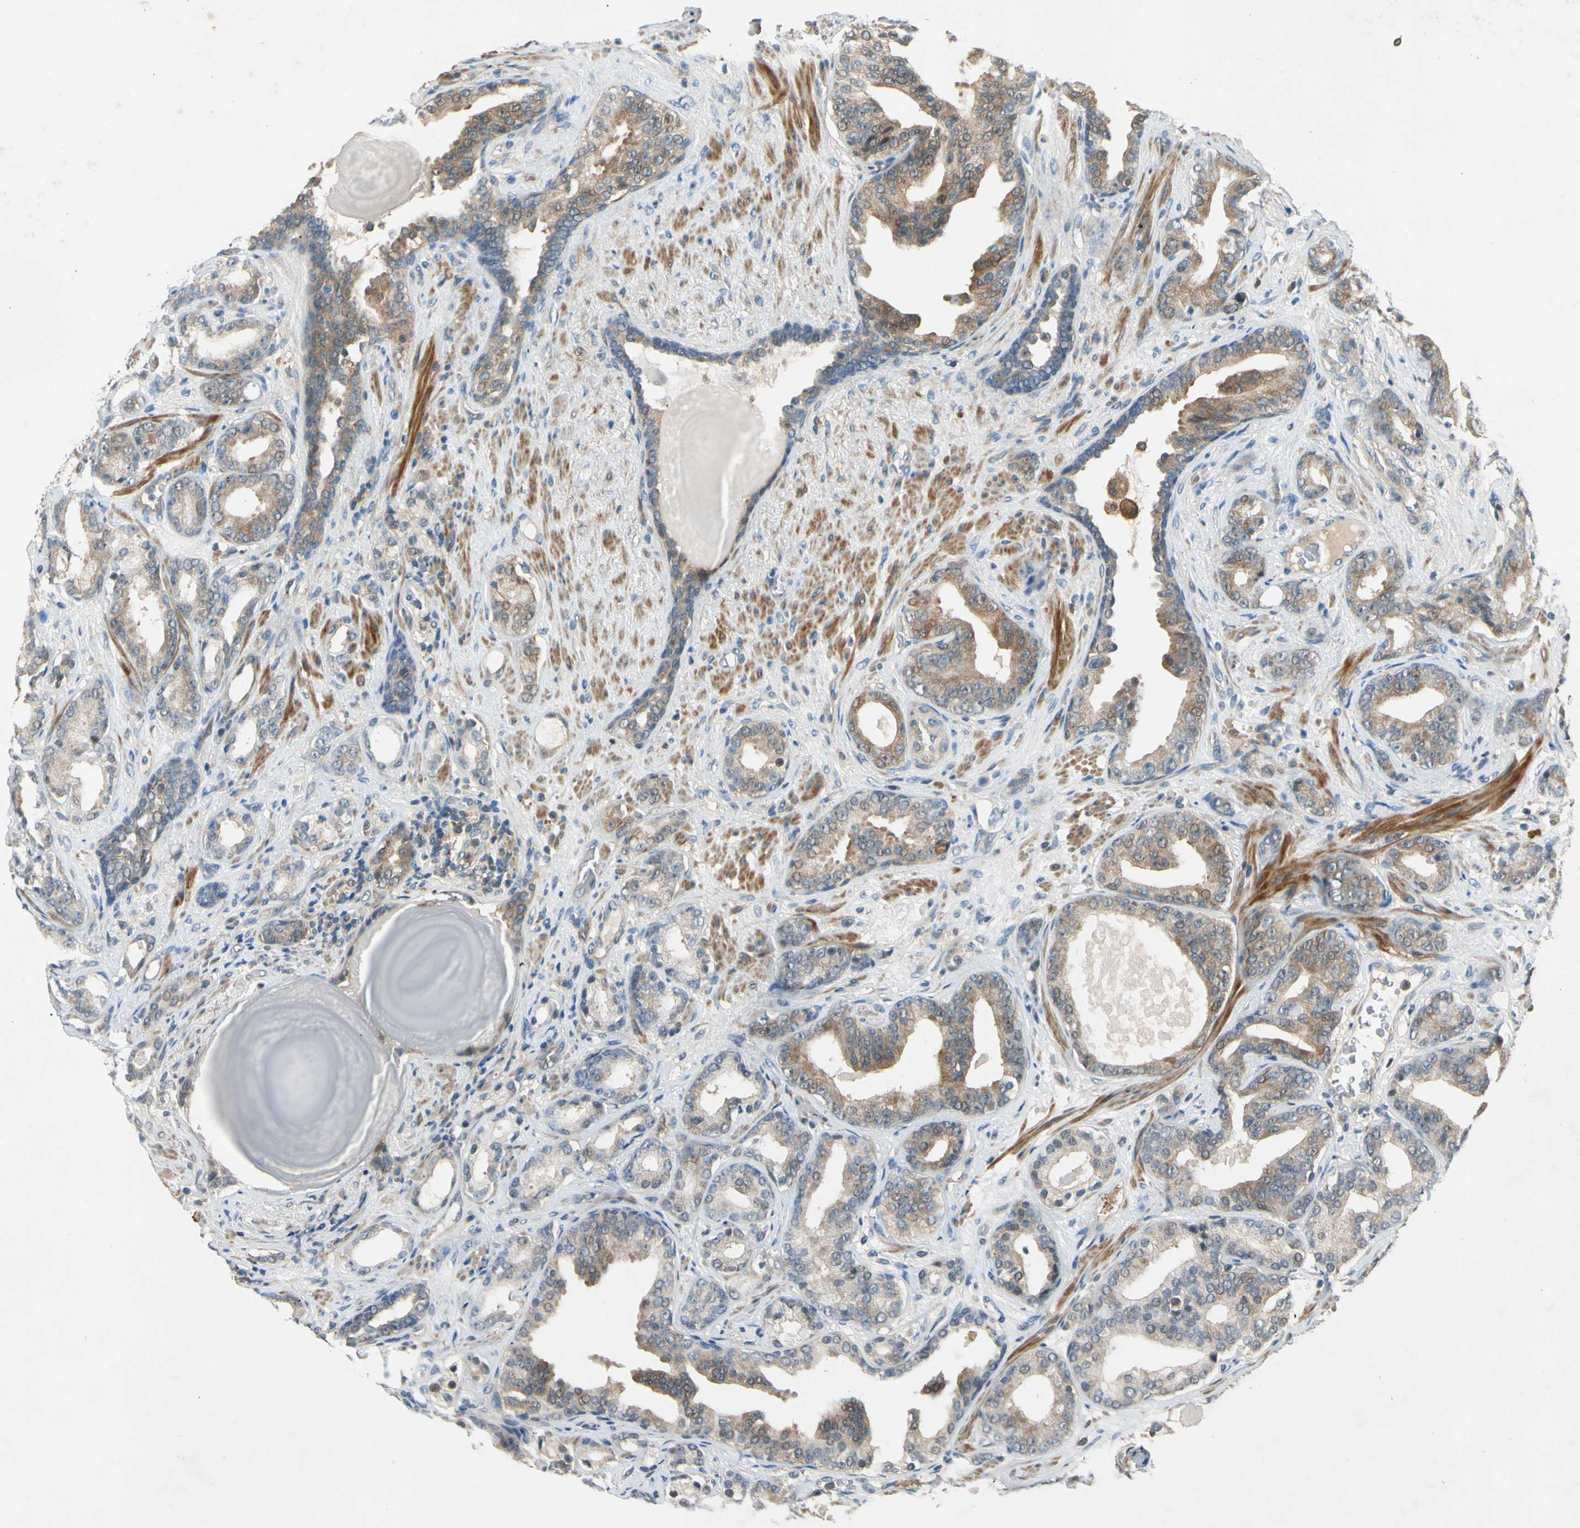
{"staining": {"intensity": "moderate", "quantity": ">75%", "location": "cytoplasmic/membranous"}, "tissue": "prostate cancer", "cell_type": "Tumor cells", "image_type": "cancer", "snomed": [{"axis": "morphology", "description": "Adenocarcinoma, Low grade"}, {"axis": "topography", "description": "Prostate"}], "caption": "The immunohistochemical stain highlights moderate cytoplasmic/membranous positivity in tumor cells of prostate cancer tissue.", "gene": "WIPI1", "patient": {"sex": "male", "age": 63}}